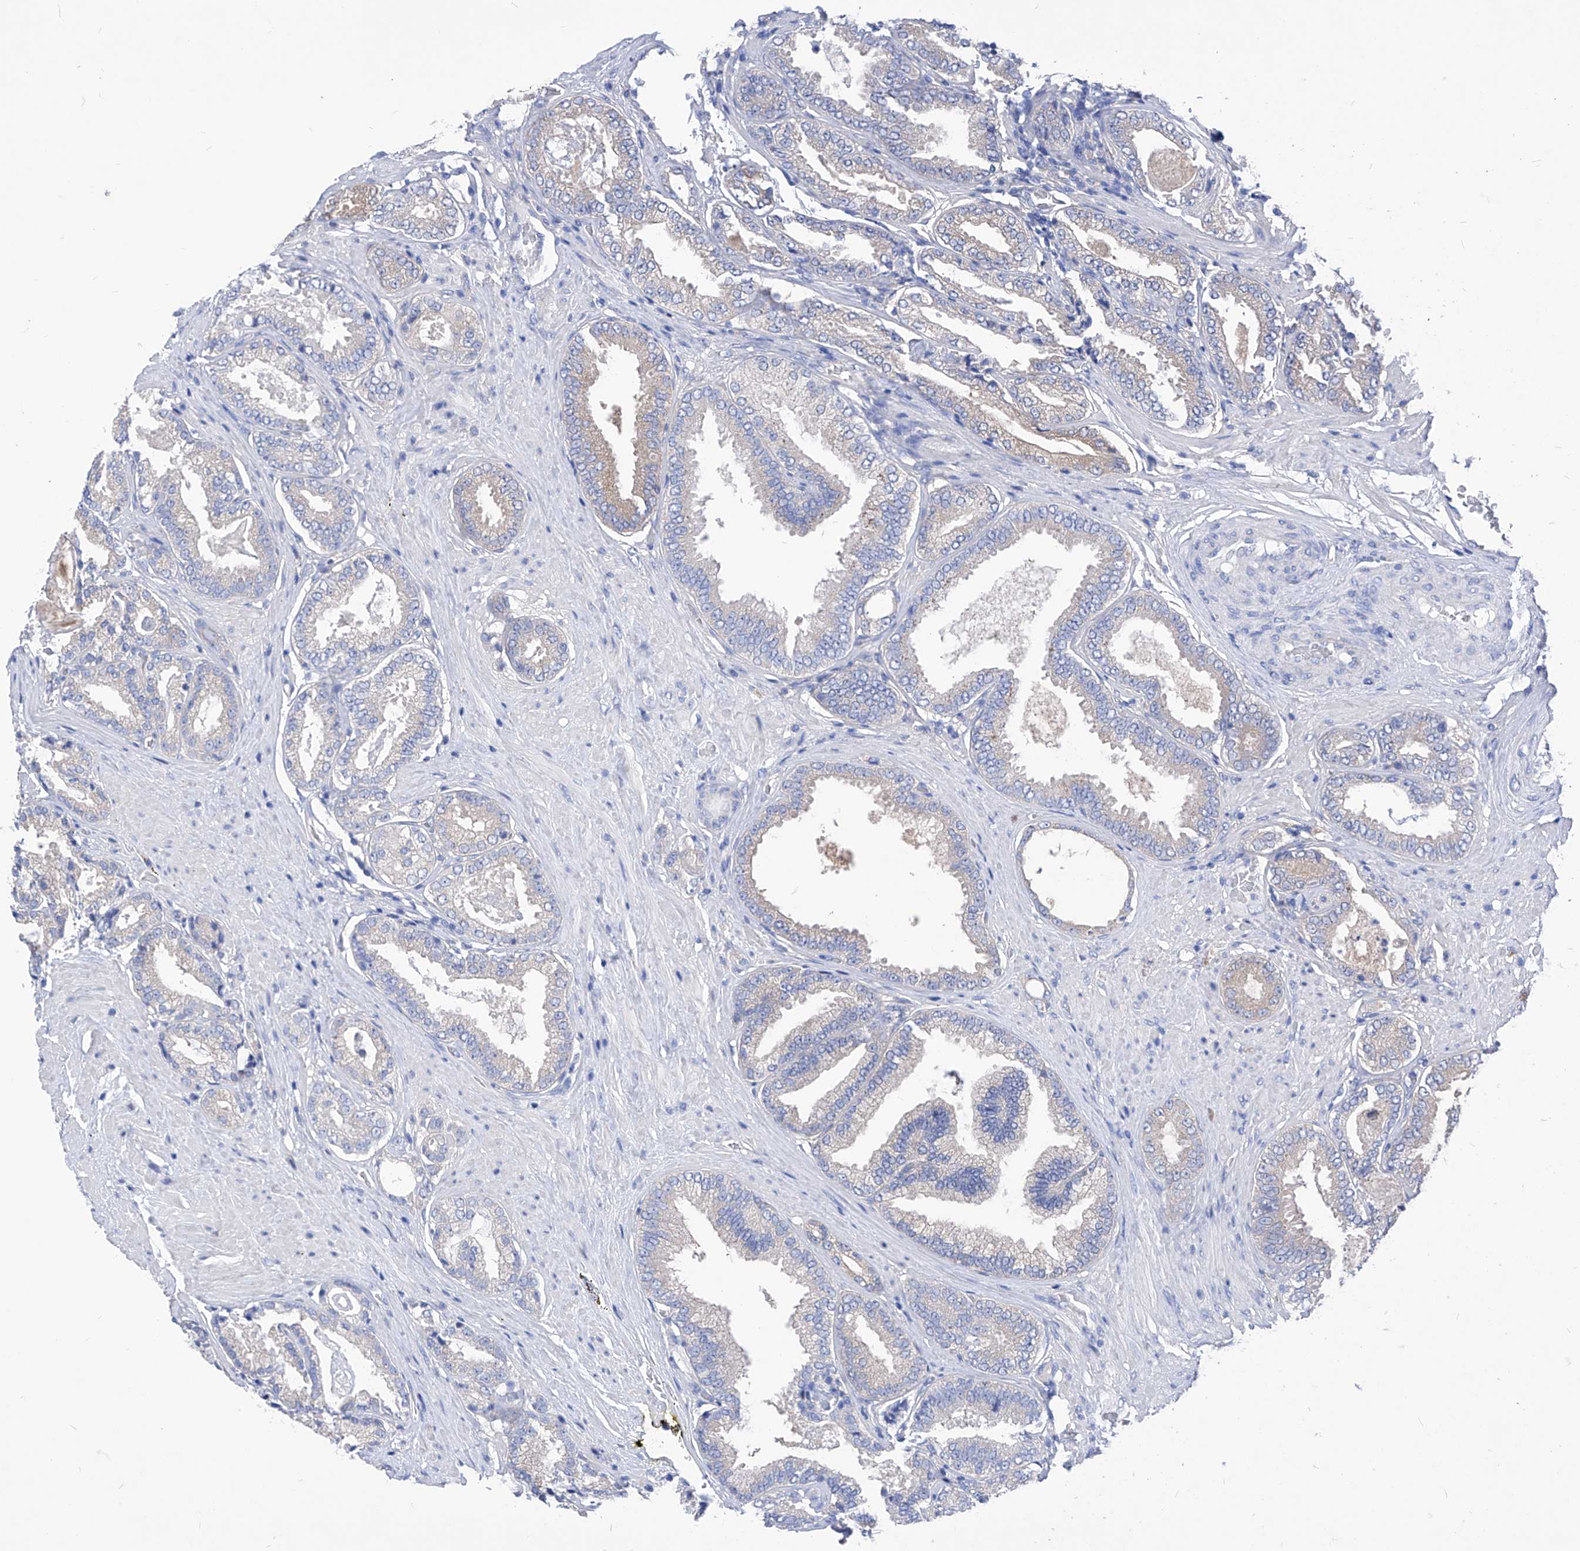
{"staining": {"intensity": "negative", "quantity": "none", "location": "none"}, "tissue": "prostate cancer", "cell_type": "Tumor cells", "image_type": "cancer", "snomed": [{"axis": "morphology", "description": "Adenocarcinoma, Low grade"}, {"axis": "topography", "description": "Prostate"}], "caption": "DAB immunohistochemical staining of prostate adenocarcinoma (low-grade) exhibits no significant expression in tumor cells.", "gene": "XPNPEP1", "patient": {"sex": "male", "age": 71}}